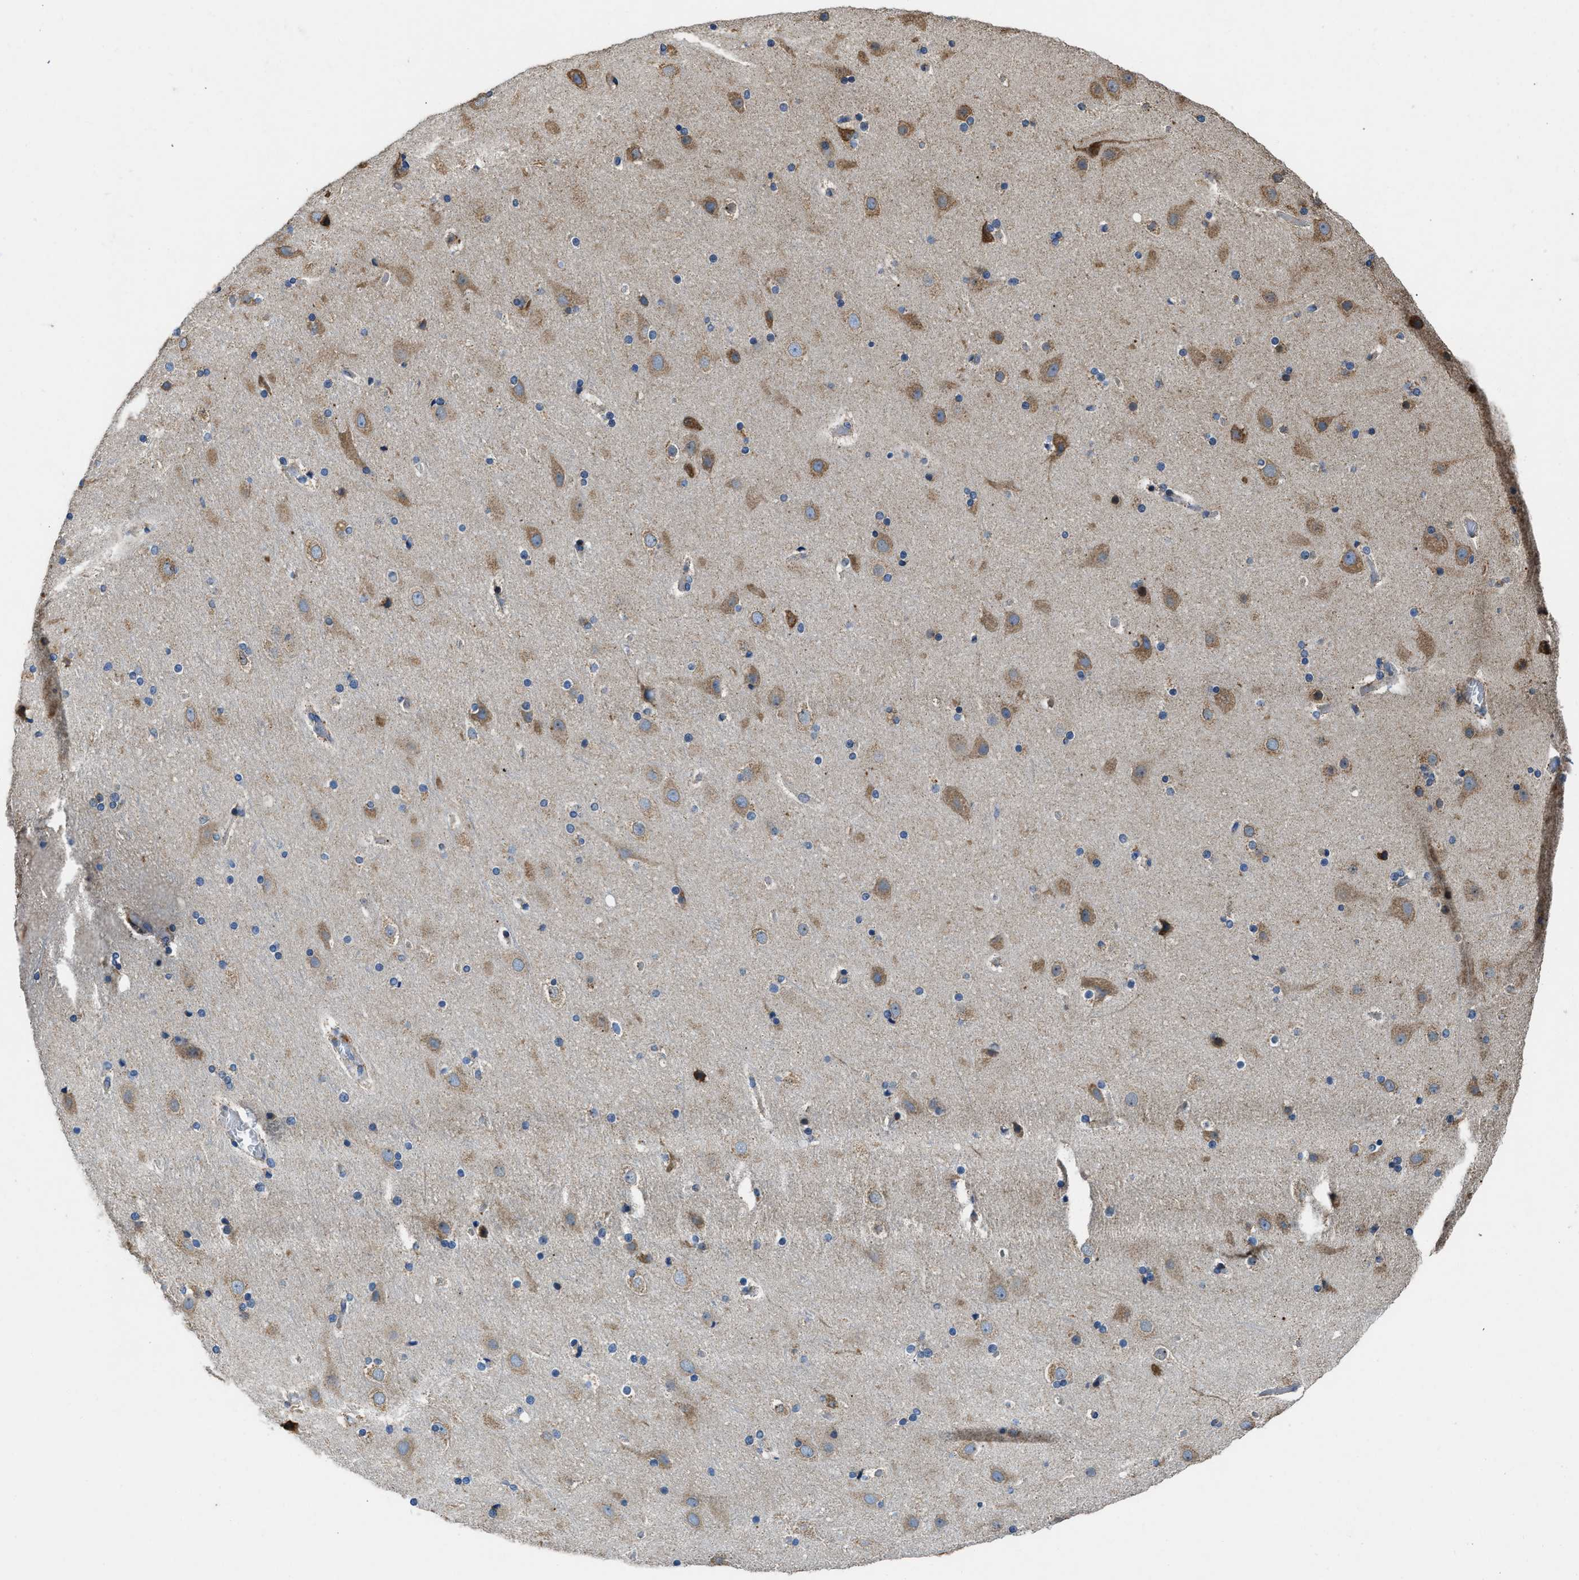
{"staining": {"intensity": "weak", "quantity": ">75%", "location": "cytoplasmic/membranous"}, "tissue": "cerebral cortex", "cell_type": "Endothelial cells", "image_type": "normal", "snomed": [{"axis": "morphology", "description": "Normal tissue, NOS"}, {"axis": "topography", "description": "Cerebral cortex"}], "caption": "The photomicrograph reveals a brown stain indicating the presence of a protein in the cytoplasmic/membranous of endothelial cells in cerebral cortex.", "gene": "TMEM150A", "patient": {"sex": "male", "age": 57}}